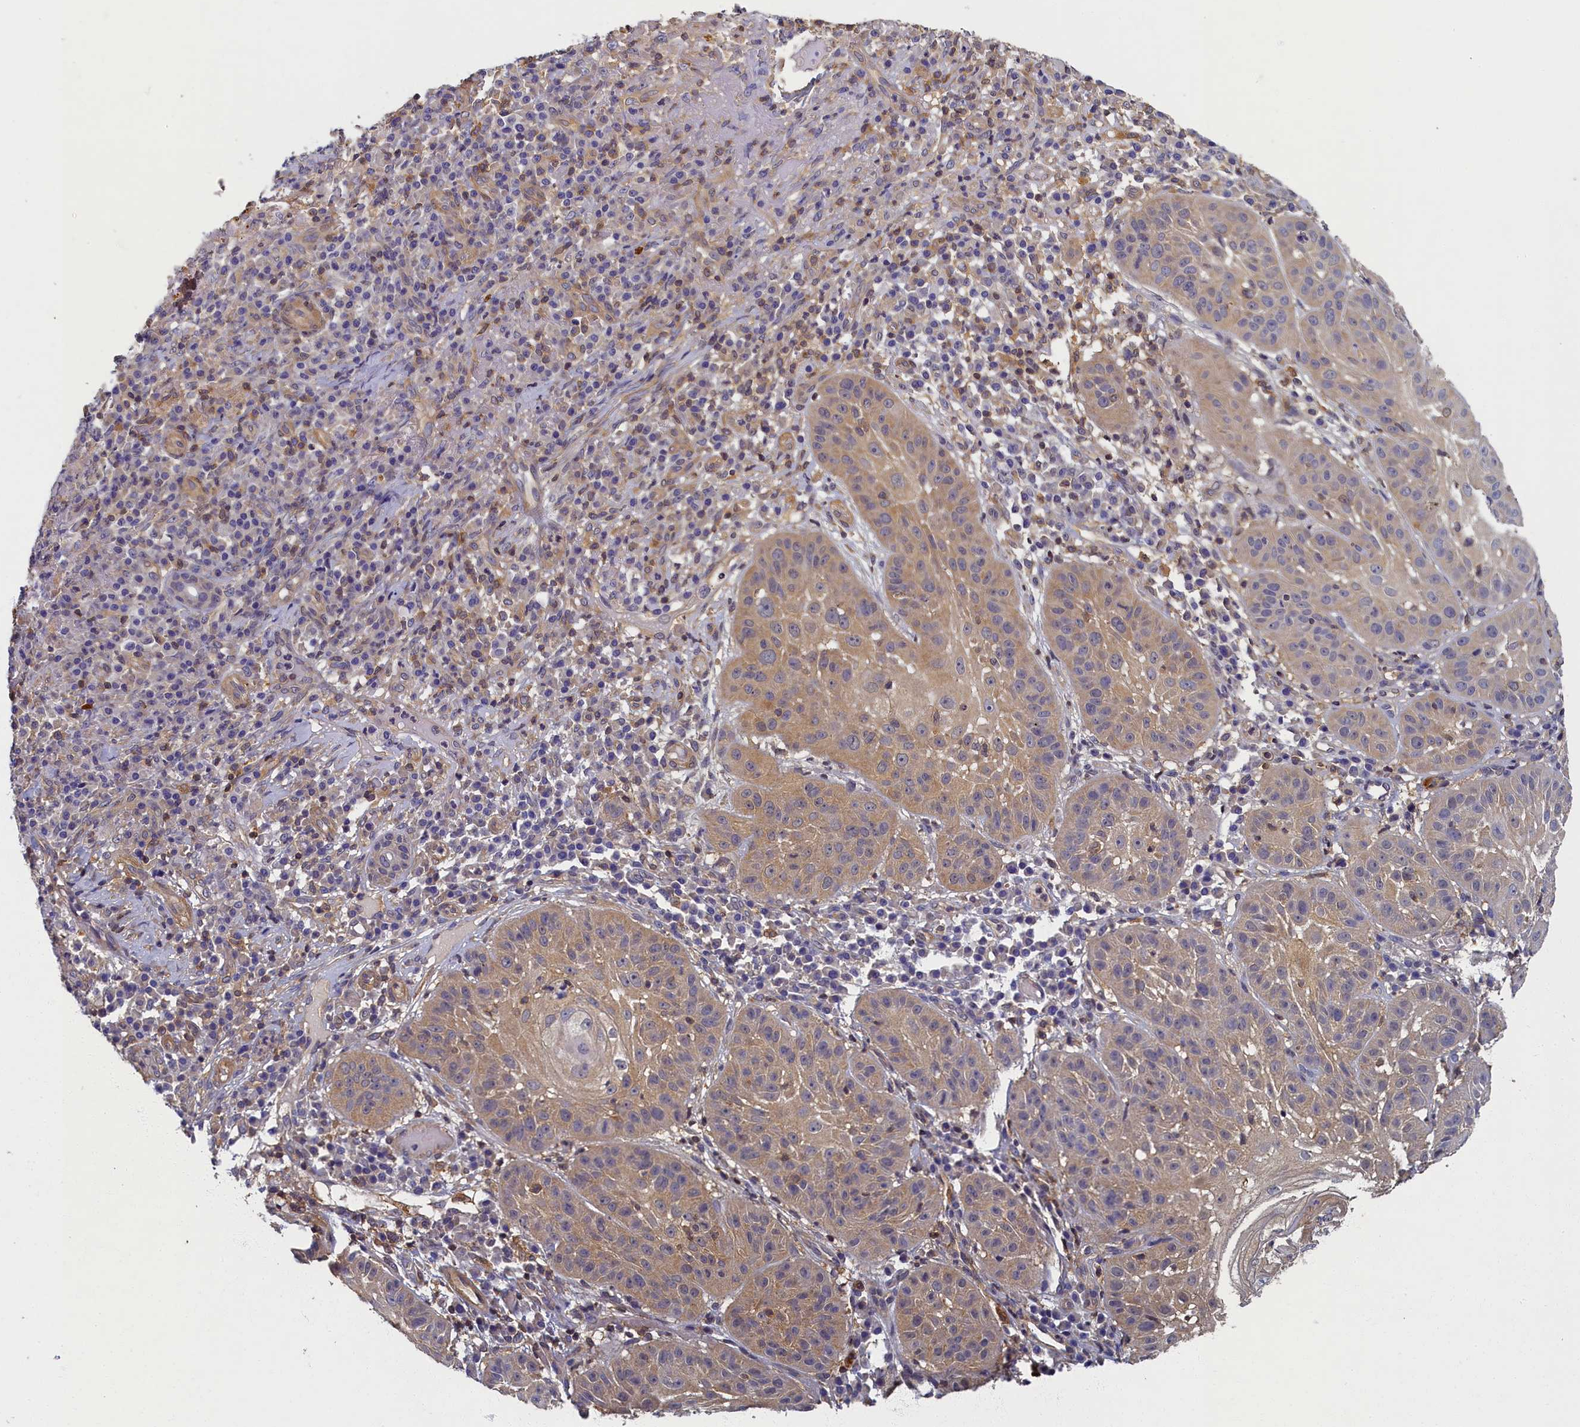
{"staining": {"intensity": "weak", "quantity": "25%-75%", "location": "cytoplasmic/membranous"}, "tissue": "skin cancer", "cell_type": "Tumor cells", "image_type": "cancer", "snomed": [{"axis": "morphology", "description": "Normal tissue, NOS"}, {"axis": "morphology", "description": "Basal cell carcinoma"}, {"axis": "topography", "description": "Skin"}], "caption": "An image of human skin cancer stained for a protein displays weak cytoplasmic/membranous brown staining in tumor cells. (brown staining indicates protein expression, while blue staining denotes nuclei).", "gene": "TBCB", "patient": {"sex": "male", "age": 93}}